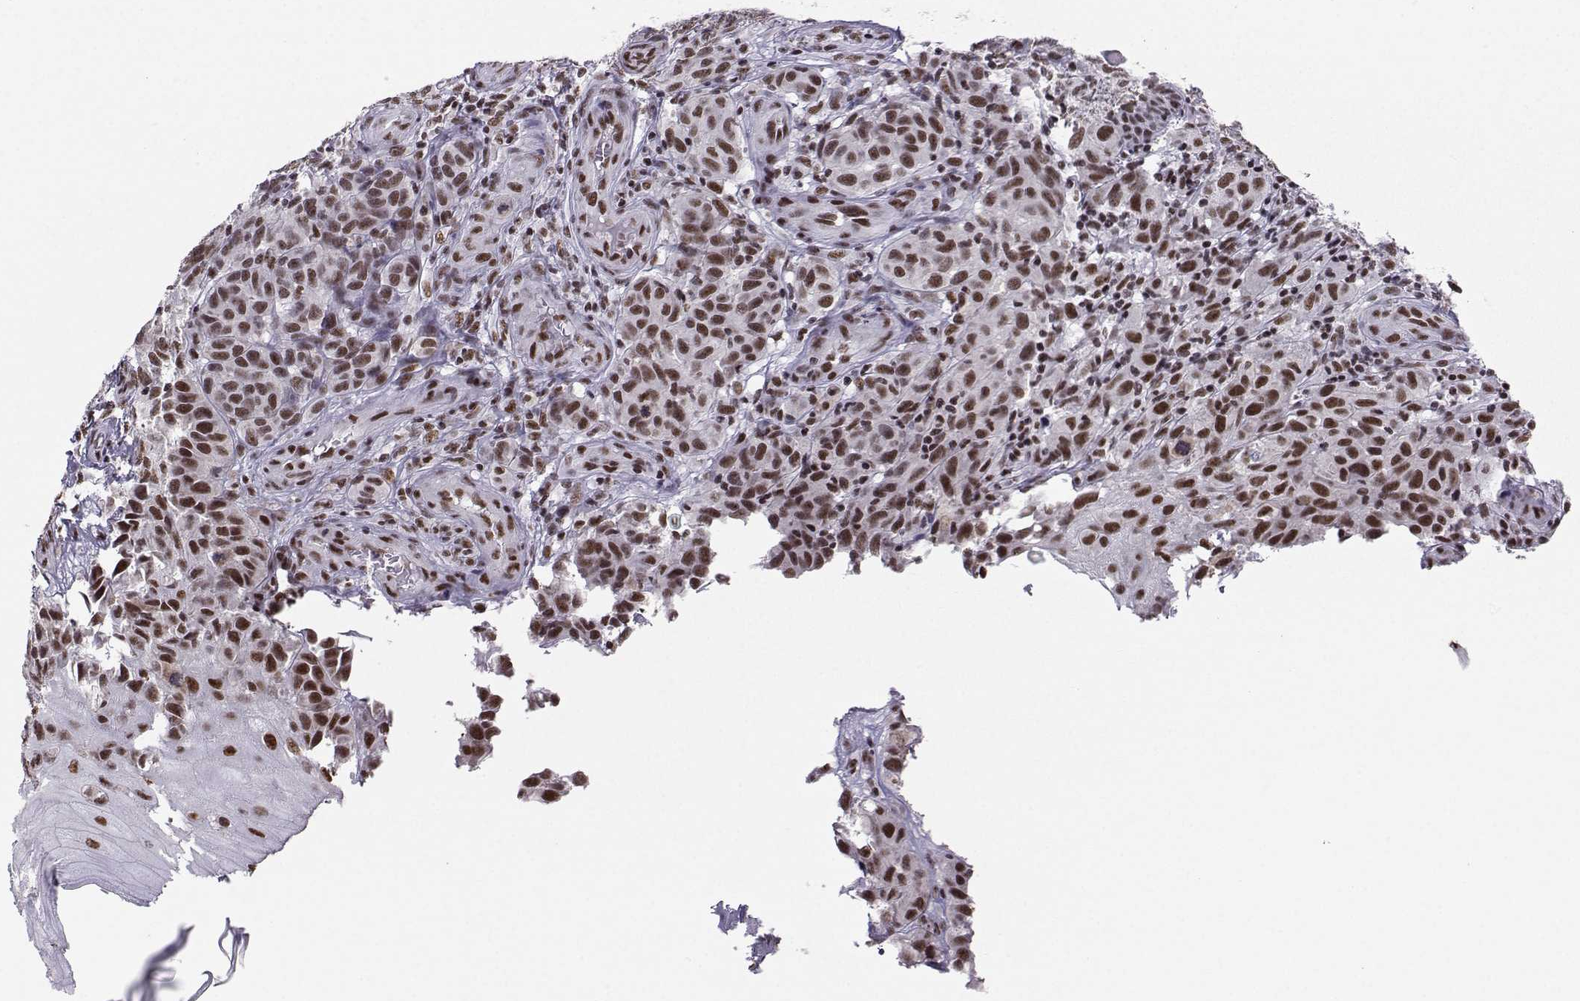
{"staining": {"intensity": "moderate", "quantity": "25%-75%", "location": "nuclear"}, "tissue": "melanoma", "cell_type": "Tumor cells", "image_type": "cancer", "snomed": [{"axis": "morphology", "description": "Malignant melanoma, NOS"}, {"axis": "topography", "description": "Skin"}], "caption": "Immunohistochemistry (DAB (3,3'-diaminobenzidine)) staining of human melanoma shows moderate nuclear protein staining in about 25%-75% of tumor cells.", "gene": "SNRPB2", "patient": {"sex": "female", "age": 53}}